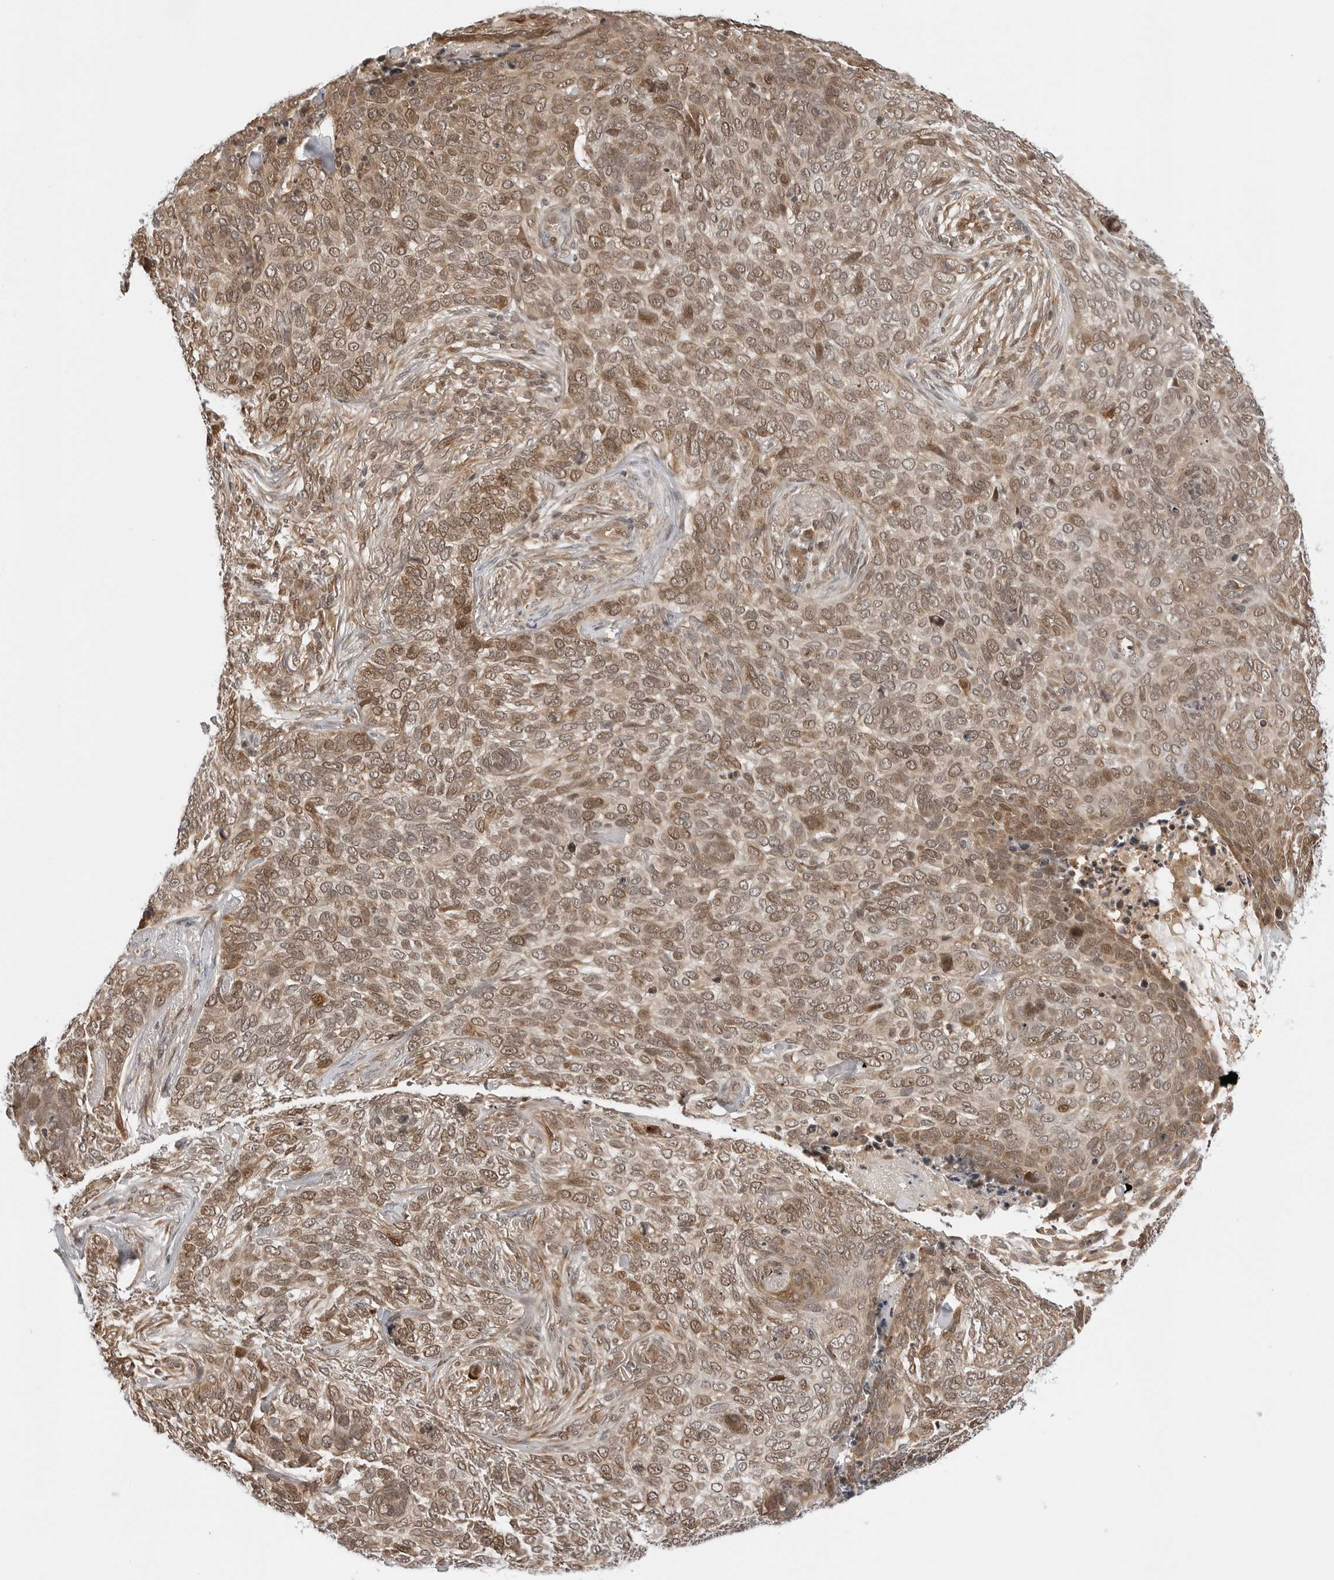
{"staining": {"intensity": "moderate", "quantity": ">75%", "location": "cytoplasmic/membranous,nuclear"}, "tissue": "skin cancer", "cell_type": "Tumor cells", "image_type": "cancer", "snomed": [{"axis": "morphology", "description": "Basal cell carcinoma"}, {"axis": "topography", "description": "Skin"}], "caption": "Immunohistochemical staining of human skin cancer shows moderate cytoplasmic/membranous and nuclear protein expression in approximately >75% of tumor cells.", "gene": "TIPRL", "patient": {"sex": "female", "age": 64}}